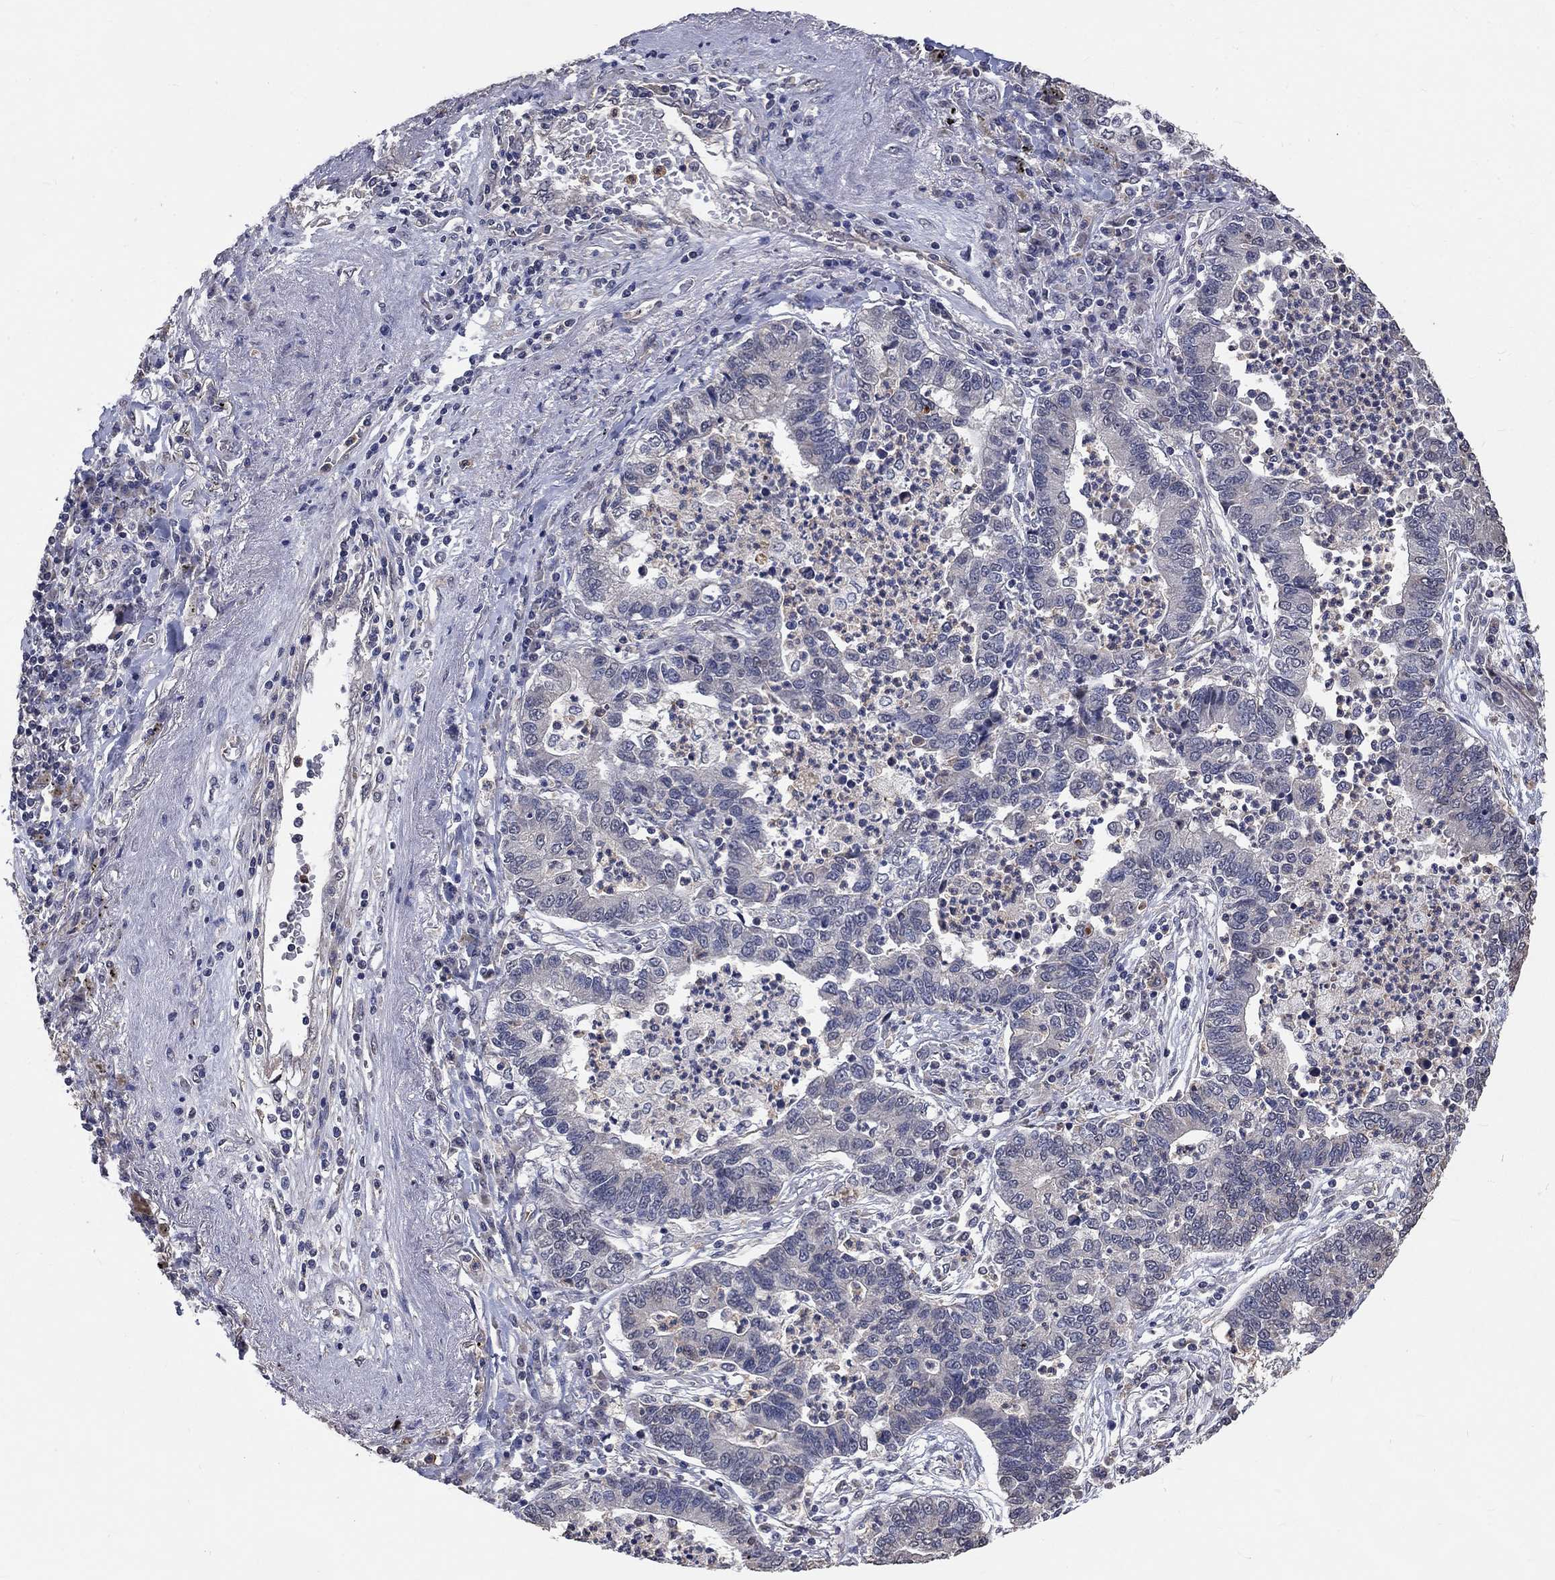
{"staining": {"intensity": "negative", "quantity": "none", "location": "none"}, "tissue": "lung cancer", "cell_type": "Tumor cells", "image_type": "cancer", "snomed": [{"axis": "morphology", "description": "Adenocarcinoma, NOS"}, {"axis": "topography", "description": "Lung"}], "caption": "Immunohistochemistry (IHC) photomicrograph of lung cancer (adenocarcinoma) stained for a protein (brown), which shows no positivity in tumor cells.", "gene": "CHST5", "patient": {"sex": "female", "age": 57}}